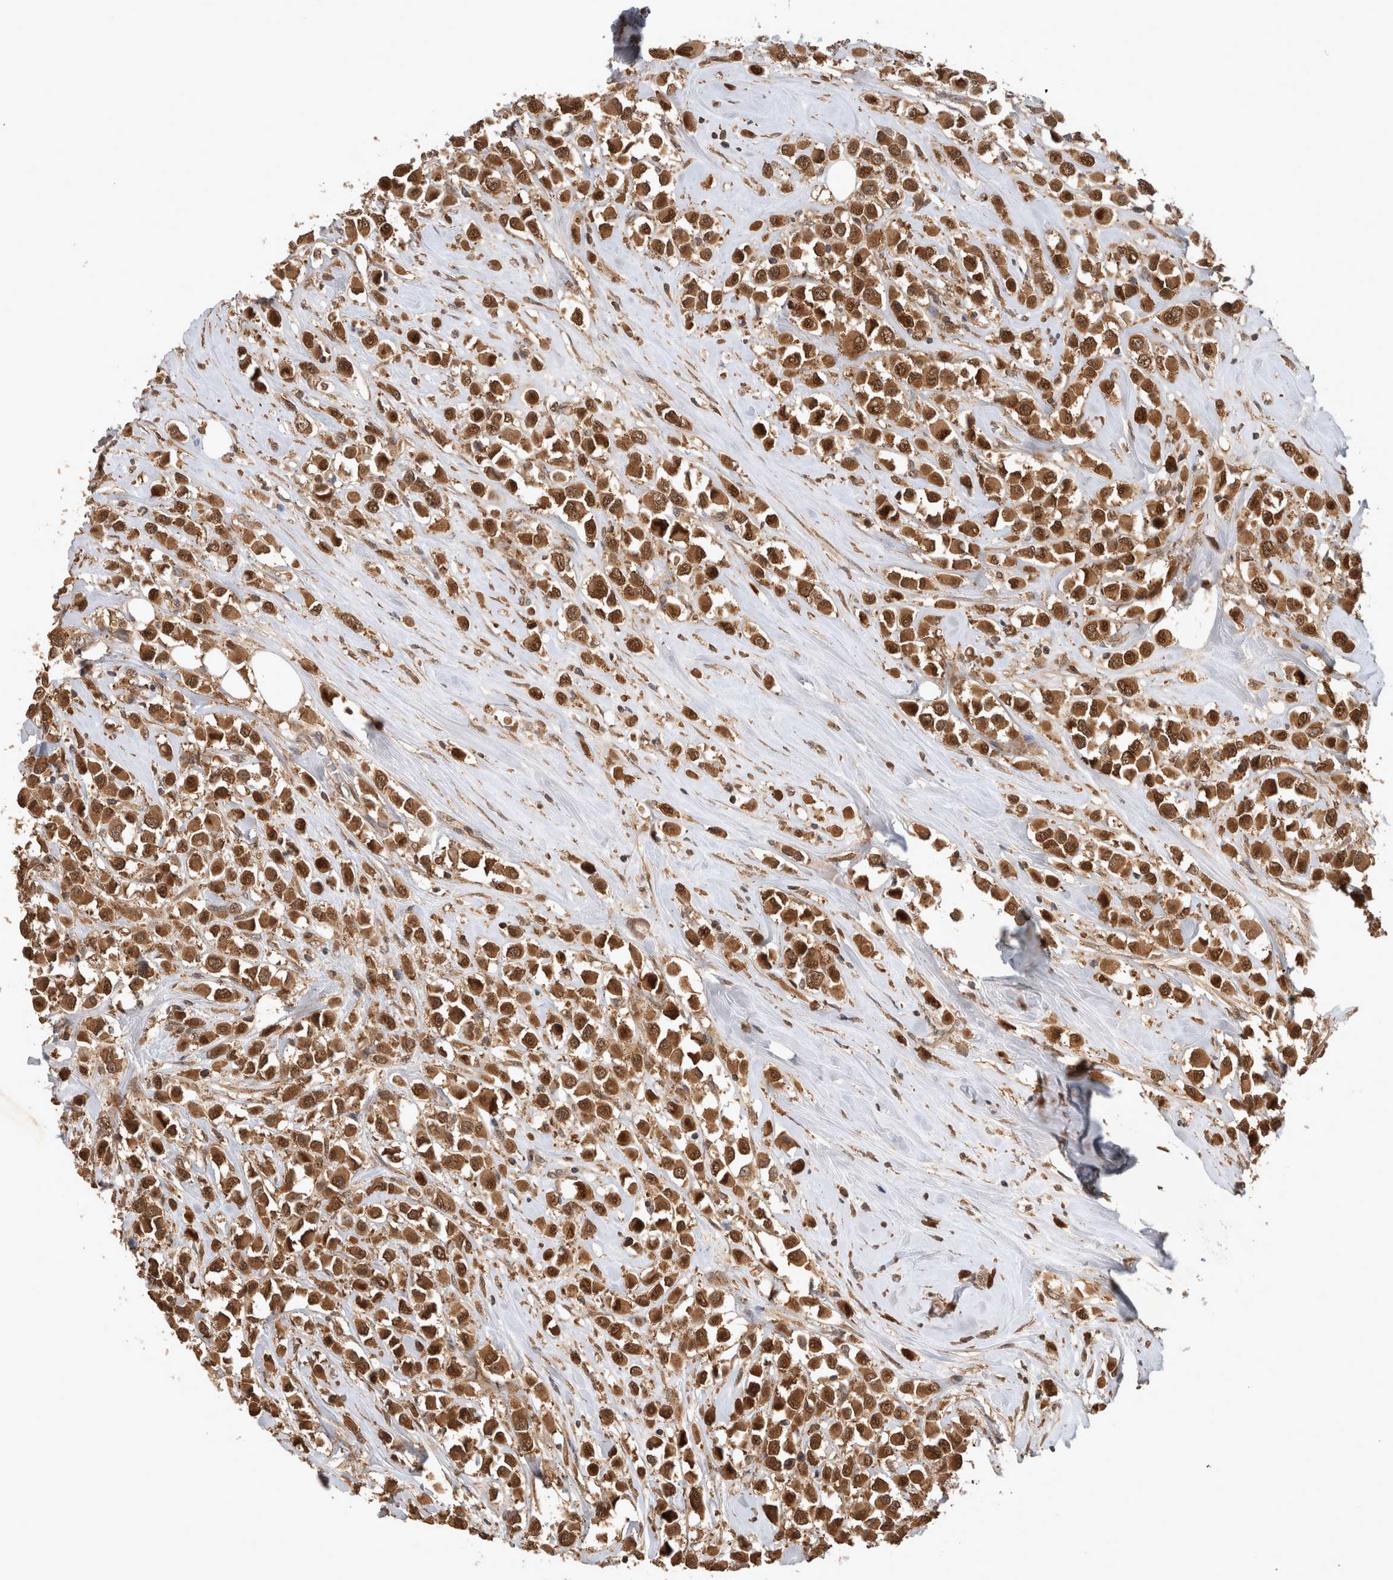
{"staining": {"intensity": "strong", "quantity": ">75%", "location": "cytoplasmic/membranous,nuclear"}, "tissue": "breast cancer", "cell_type": "Tumor cells", "image_type": "cancer", "snomed": [{"axis": "morphology", "description": "Duct carcinoma"}, {"axis": "topography", "description": "Breast"}], "caption": "Tumor cells show high levels of strong cytoplasmic/membranous and nuclear expression in approximately >75% of cells in breast intraductal carcinoma. The protein is shown in brown color, while the nuclei are stained blue.", "gene": "OTUD7B", "patient": {"sex": "female", "age": 61}}